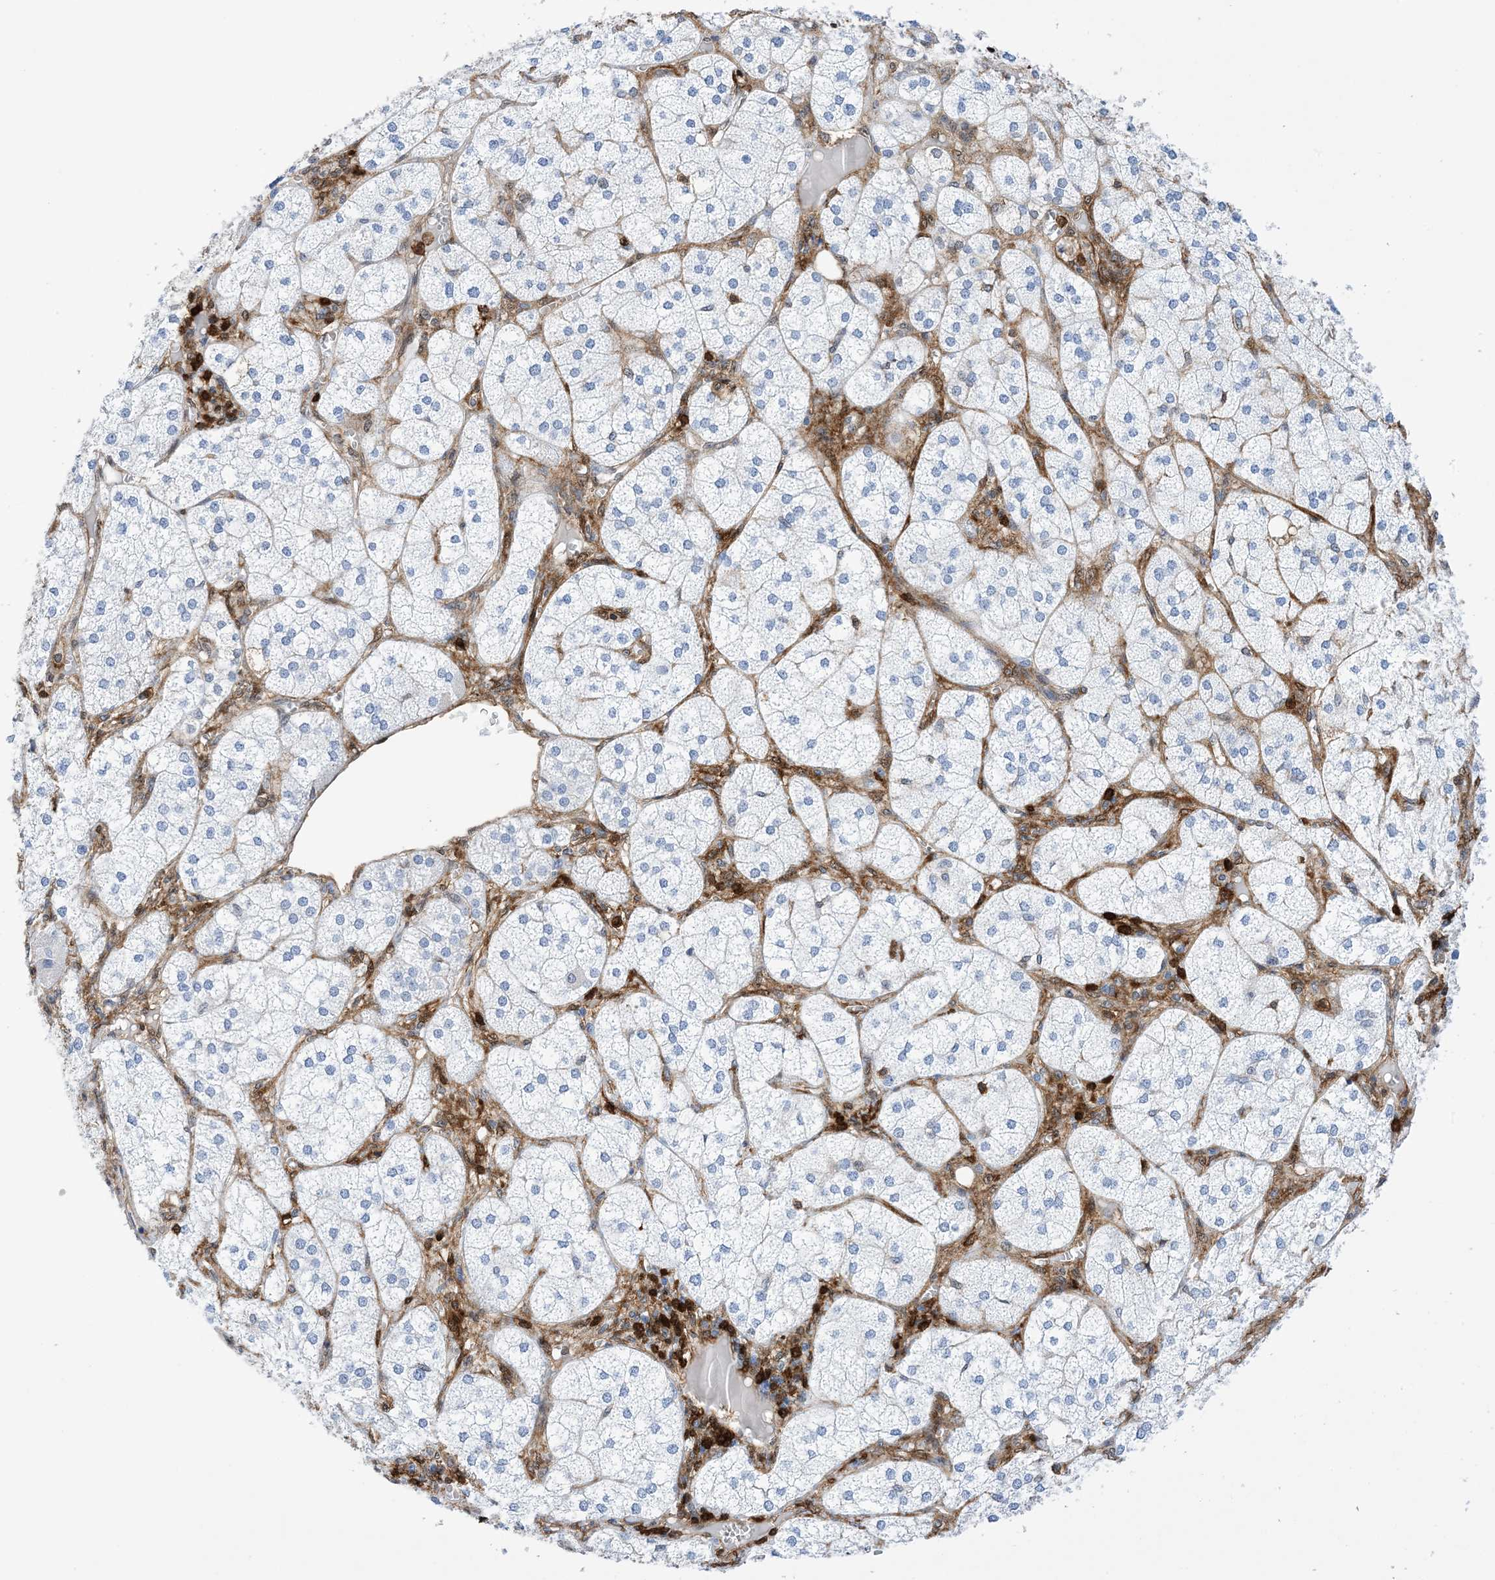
{"staining": {"intensity": "negative", "quantity": "none", "location": "none"}, "tissue": "adrenal gland", "cell_type": "Glandular cells", "image_type": "normal", "snomed": [{"axis": "morphology", "description": "Normal tissue, NOS"}, {"axis": "topography", "description": "Adrenal gland"}], "caption": "Human adrenal gland stained for a protein using IHC displays no staining in glandular cells.", "gene": "ANXA1", "patient": {"sex": "female", "age": 61}}